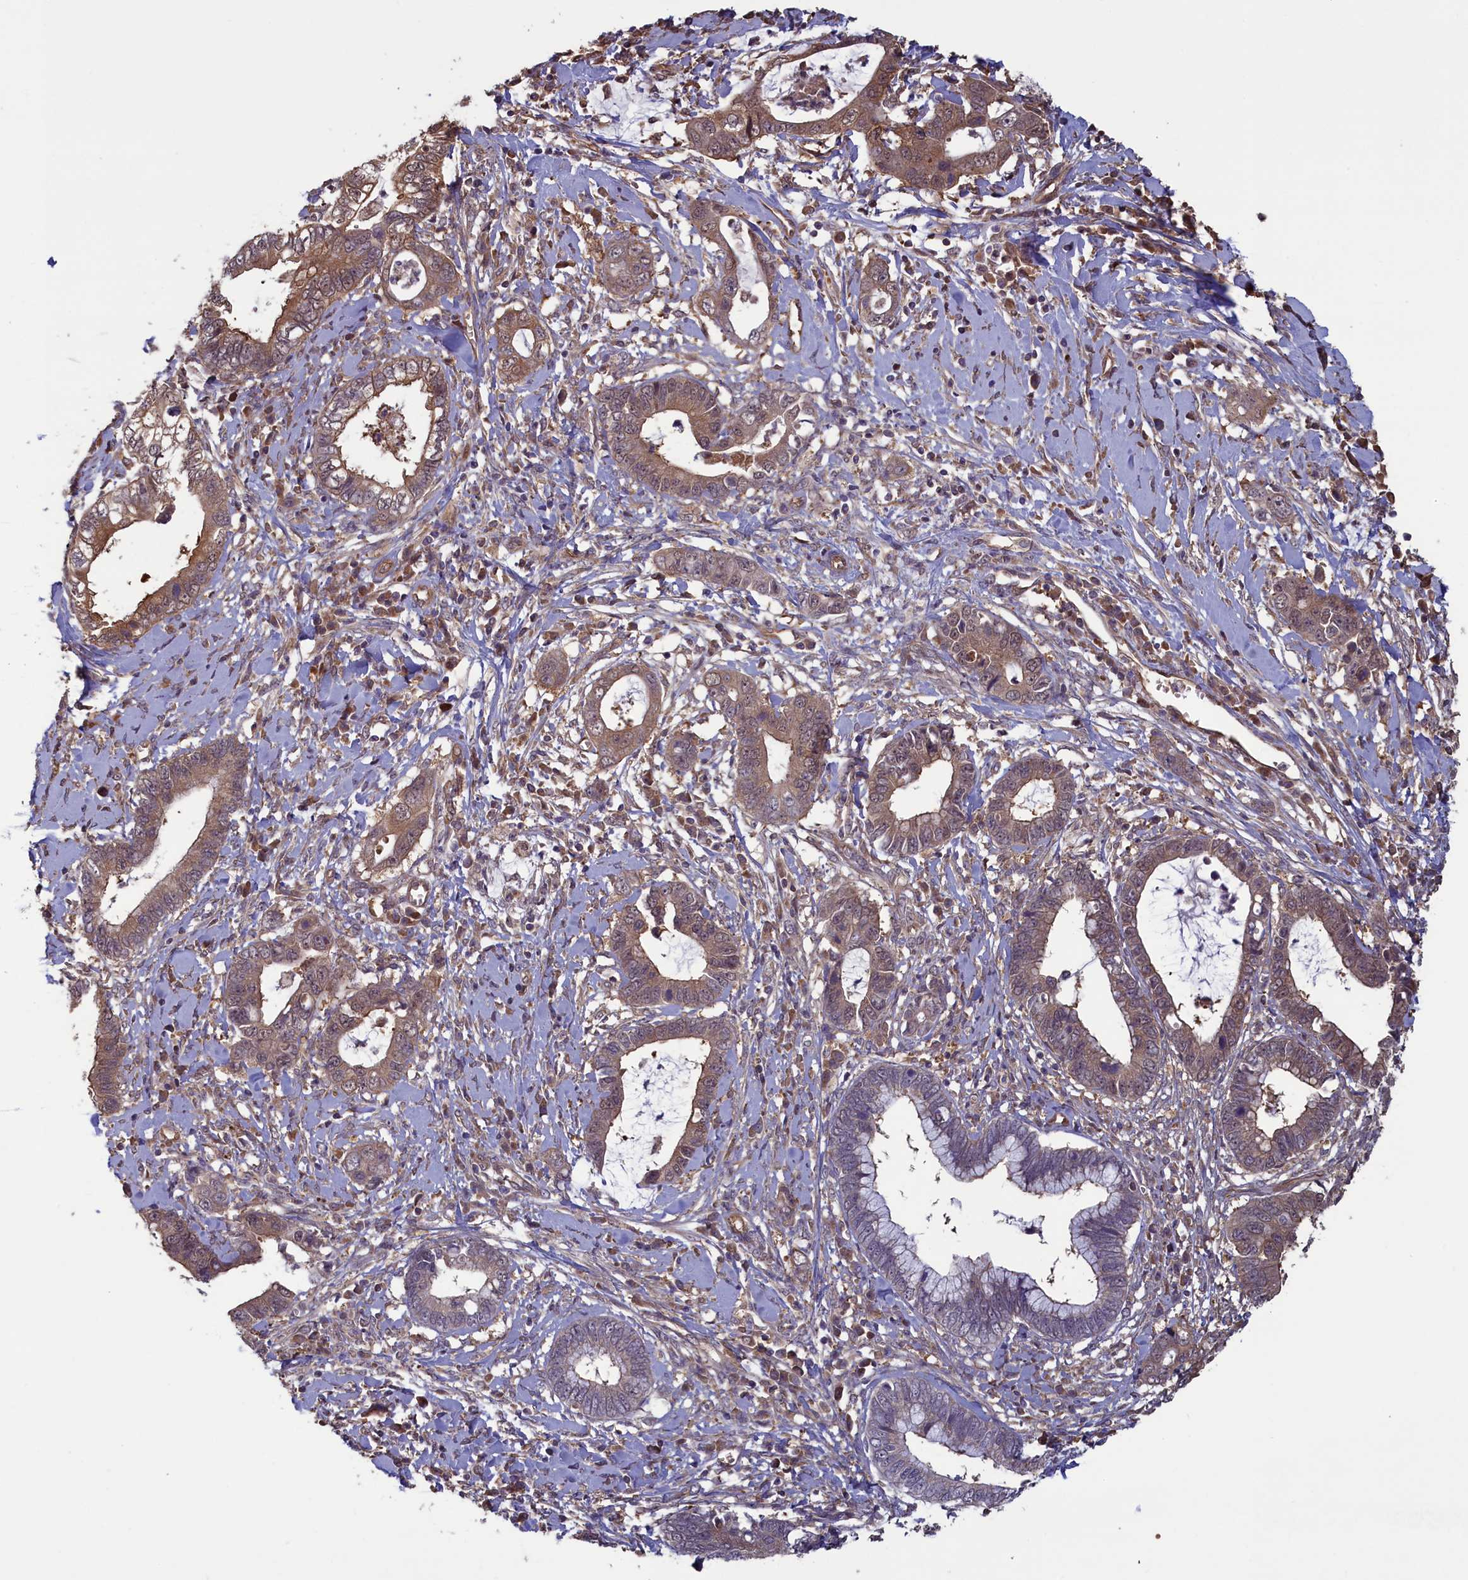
{"staining": {"intensity": "weak", "quantity": ">75%", "location": "cytoplasmic/membranous"}, "tissue": "cervical cancer", "cell_type": "Tumor cells", "image_type": "cancer", "snomed": [{"axis": "morphology", "description": "Adenocarcinoma, NOS"}, {"axis": "topography", "description": "Cervix"}], "caption": "This micrograph shows cervical adenocarcinoma stained with IHC to label a protein in brown. The cytoplasmic/membranous of tumor cells show weak positivity for the protein. Nuclei are counter-stained blue.", "gene": "CIAO2B", "patient": {"sex": "female", "age": 44}}